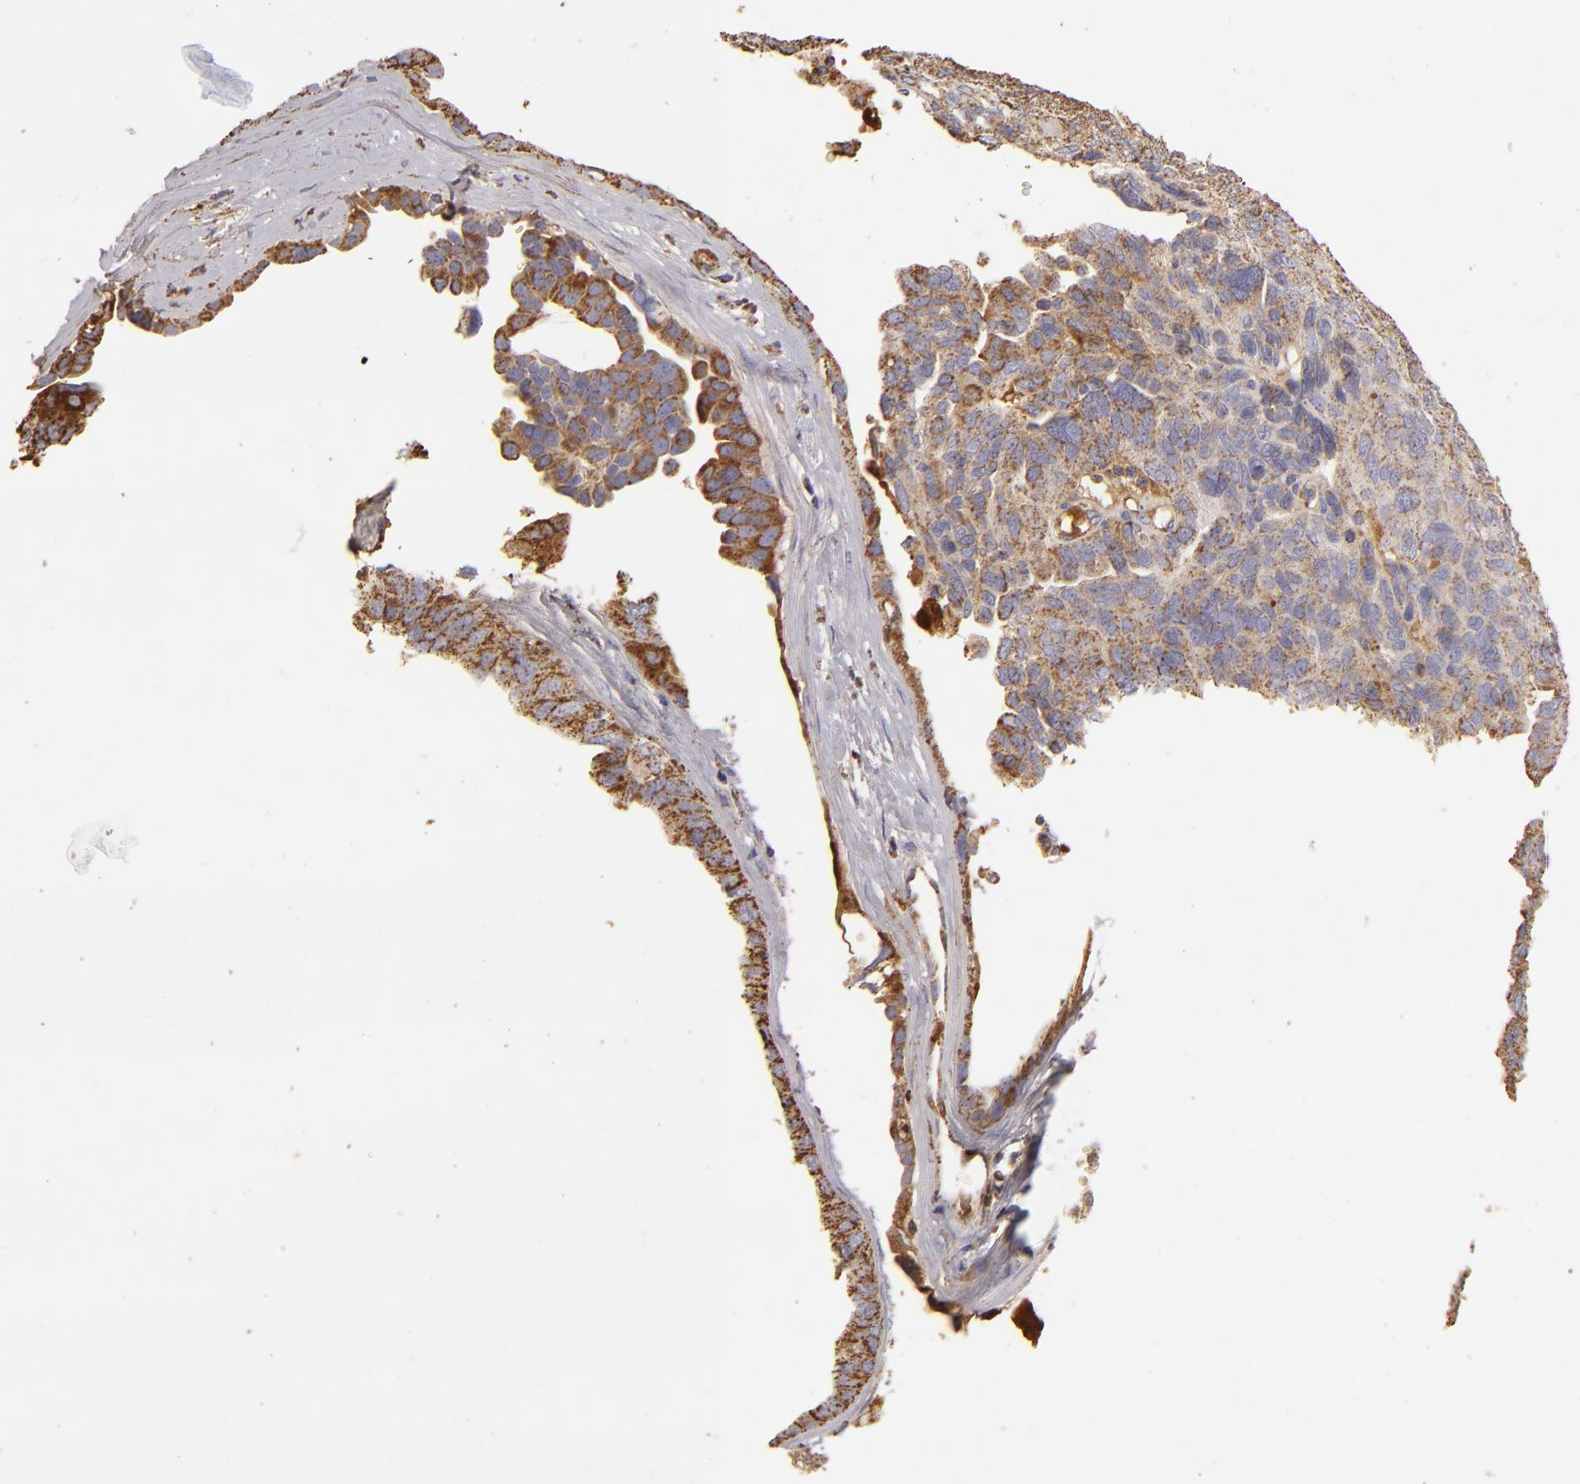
{"staining": {"intensity": "moderate", "quantity": ">75%", "location": "cytoplasmic/membranous"}, "tissue": "ovarian cancer", "cell_type": "Tumor cells", "image_type": "cancer", "snomed": [{"axis": "morphology", "description": "Cystadenocarcinoma, serous, NOS"}, {"axis": "topography", "description": "Ovary"}], "caption": "There is medium levels of moderate cytoplasmic/membranous expression in tumor cells of ovarian serous cystadenocarcinoma, as demonstrated by immunohistochemical staining (brown color).", "gene": "CFB", "patient": {"sex": "female", "age": 64}}